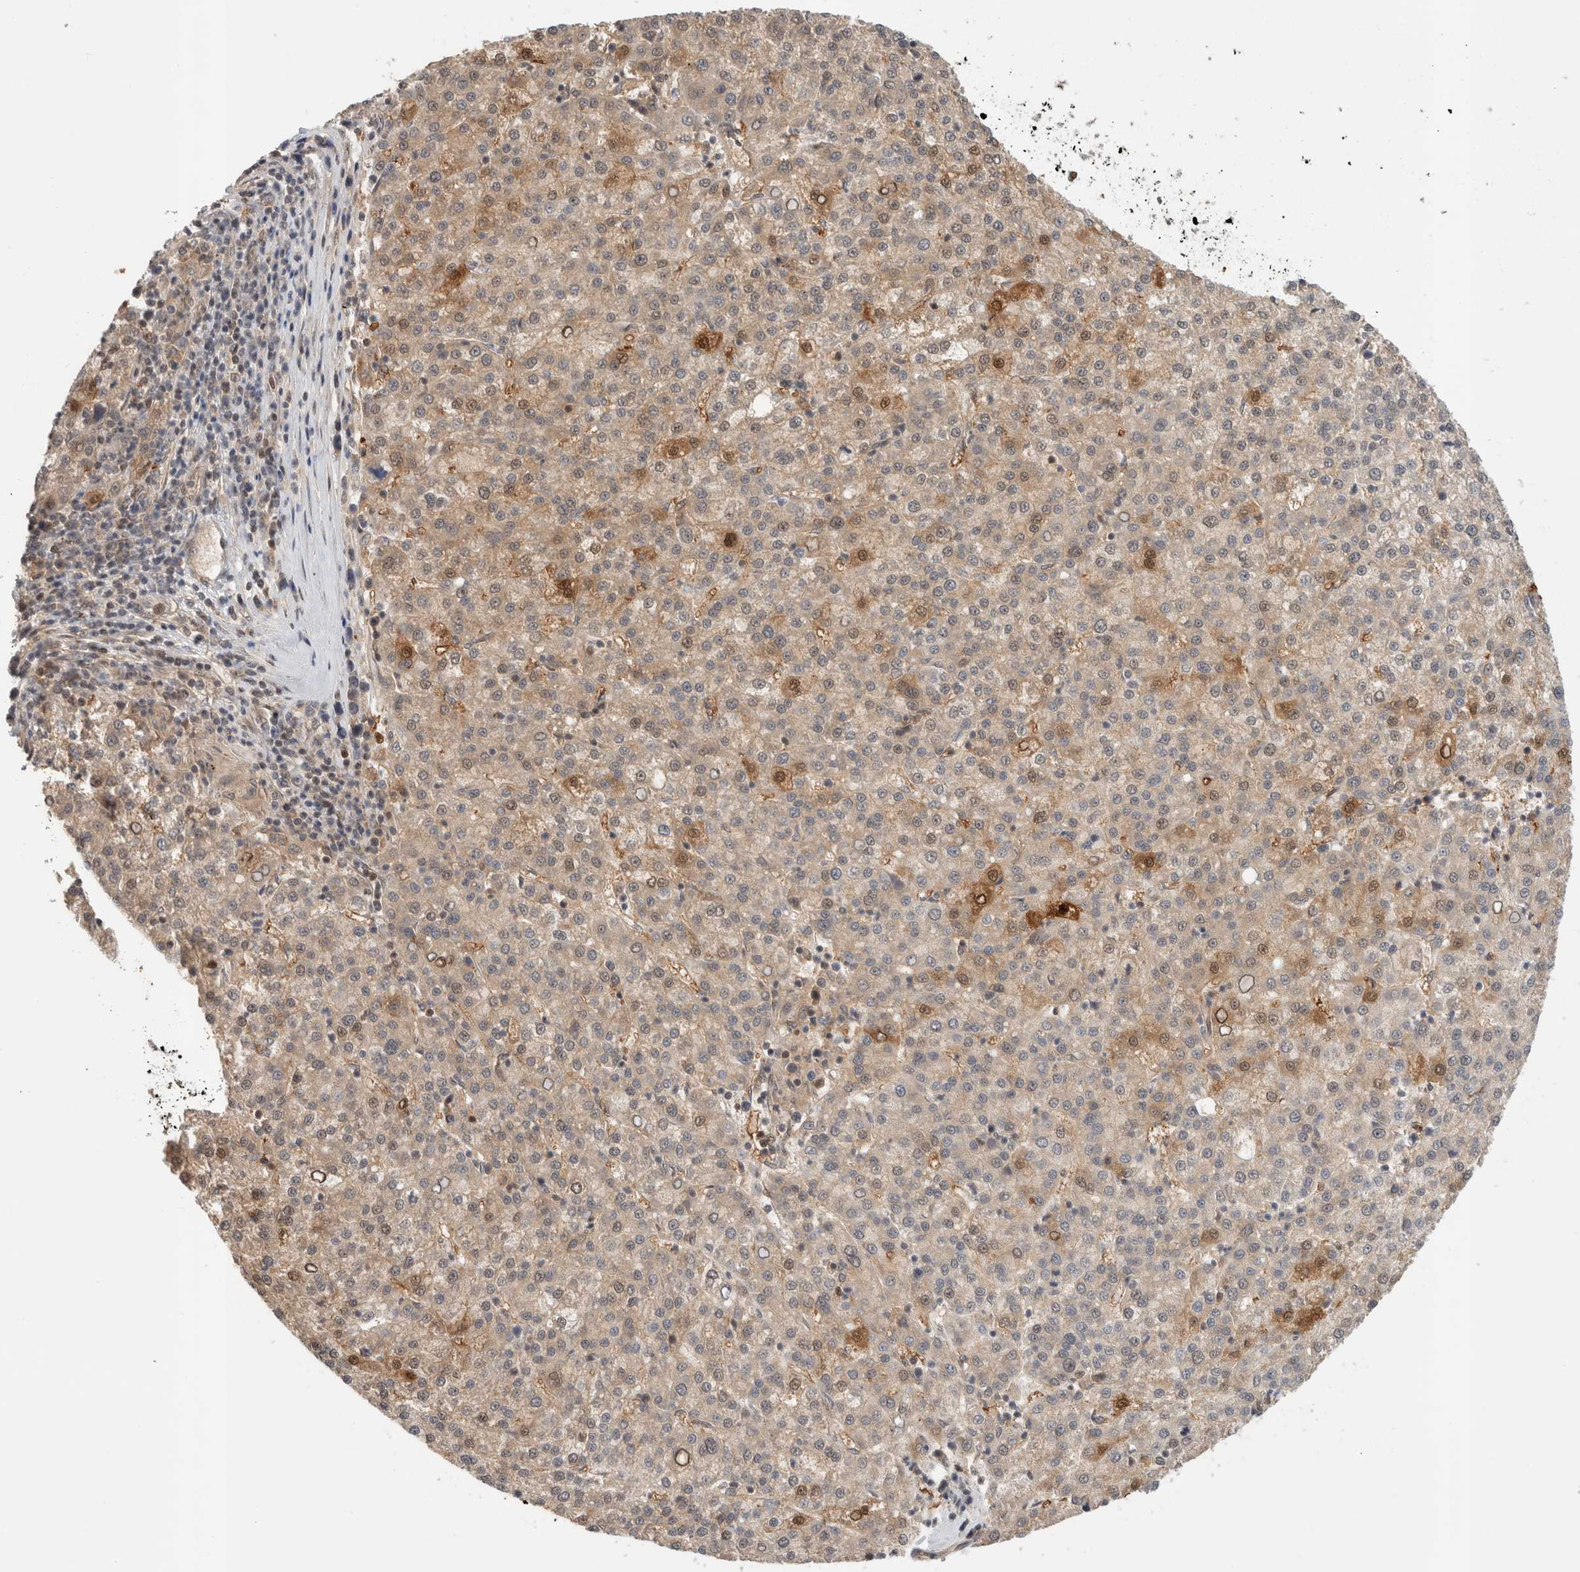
{"staining": {"intensity": "moderate", "quantity": "<25%", "location": "cytoplasmic/membranous,nuclear"}, "tissue": "liver cancer", "cell_type": "Tumor cells", "image_type": "cancer", "snomed": [{"axis": "morphology", "description": "Carcinoma, Hepatocellular, NOS"}, {"axis": "topography", "description": "Liver"}], "caption": "A histopathology image of liver cancer stained for a protein reveals moderate cytoplasmic/membranous and nuclear brown staining in tumor cells.", "gene": "OTUD6B", "patient": {"sex": "female", "age": 58}}